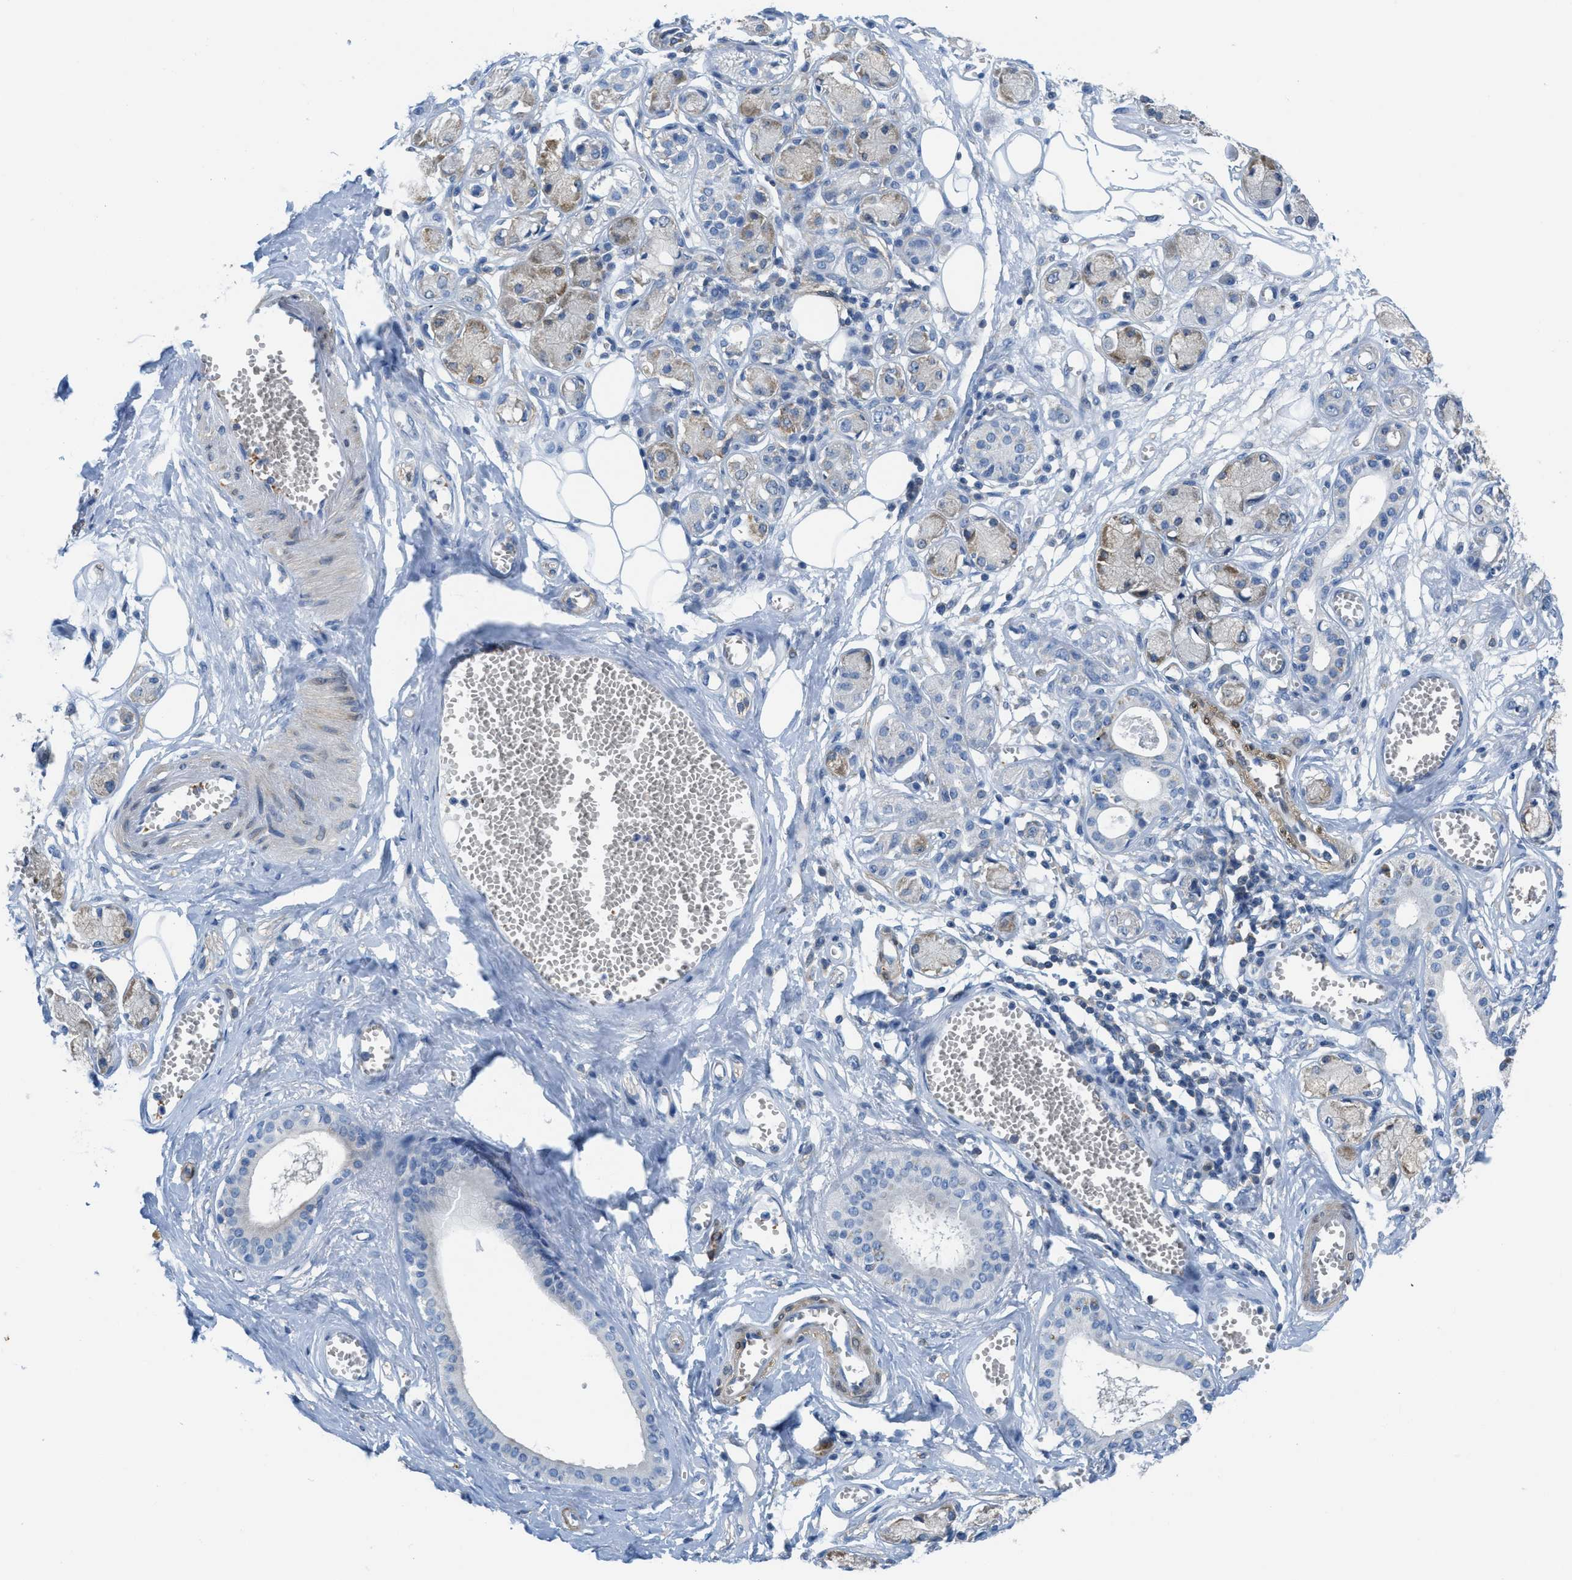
{"staining": {"intensity": "negative", "quantity": "none", "location": "none"}, "tissue": "adipose tissue", "cell_type": "Adipocytes", "image_type": "normal", "snomed": [{"axis": "morphology", "description": "Normal tissue, NOS"}, {"axis": "morphology", "description": "Inflammation, NOS"}, {"axis": "topography", "description": "Salivary gland"}, {"axis": "topography", "description": "Peripheral nerve tissue"}], "caption": "This histopathology image is of unremarkable adipose tissue stained with IHC to label a protein in brown with the nuclei are counter-stained blue. There is no expression in adipocytes. (Stains: DAB IHC with hematoxylin counter stain, Microscopy: brightfield microscopy at high magnification).", "gene": "MAPRE2", "patient": {"sex": "female", "age": 75}}